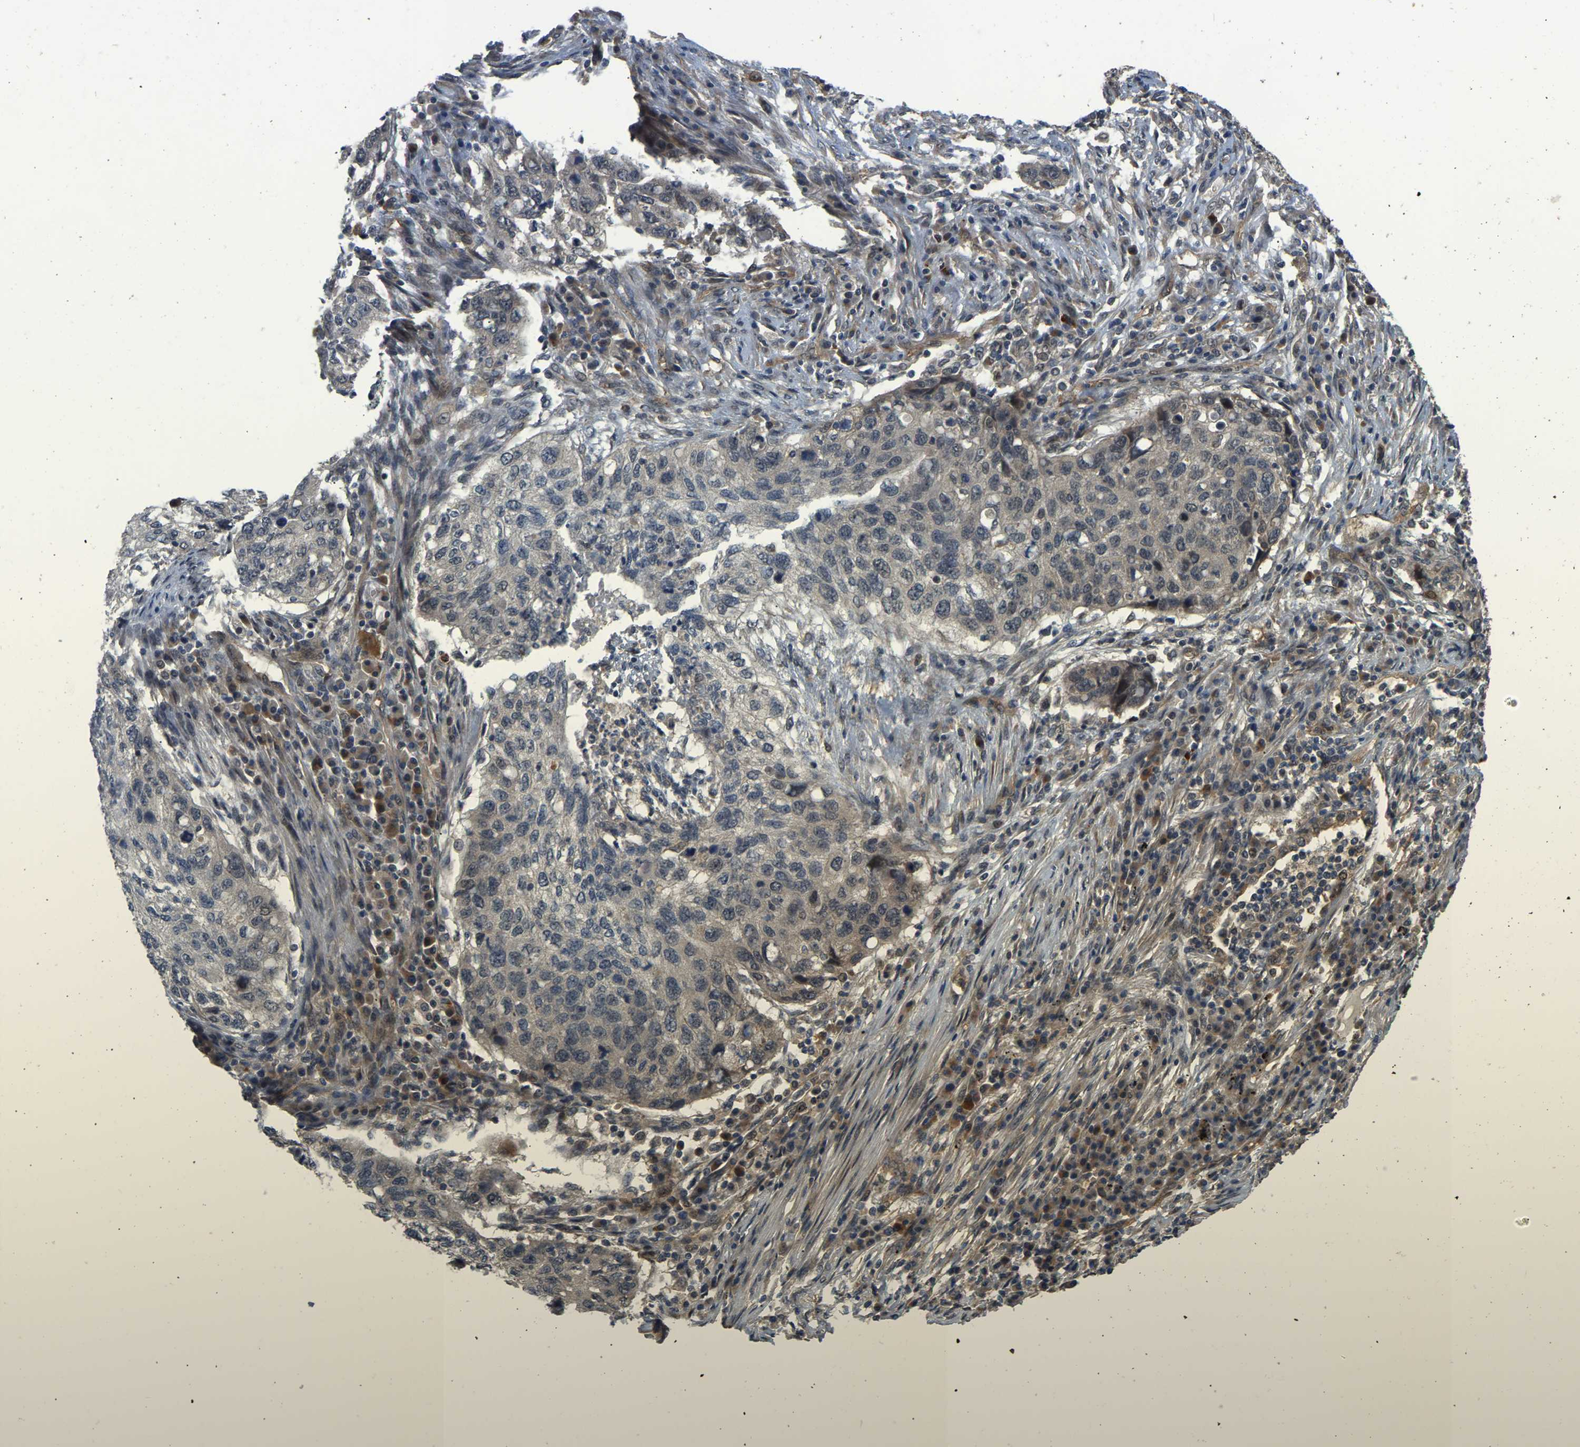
{"staining": {"intensity": "negative", "quantity": "none", "location": "none"}, "tissue": "lung cancer", "cell_type": "Tumor cells", "image_type": "cancer", "snomed": [{"axis": "morphology", "description": "Squamous cell carcinoma, NOS"}, {"axis": "topography", "description": "Lung"}], "caption": "The image reveals no significant positivity in tumor cells of squamous cell carcinoma (lung).", "gene": "LIMK2", "patient": {"sex": "female", "age": 63}}